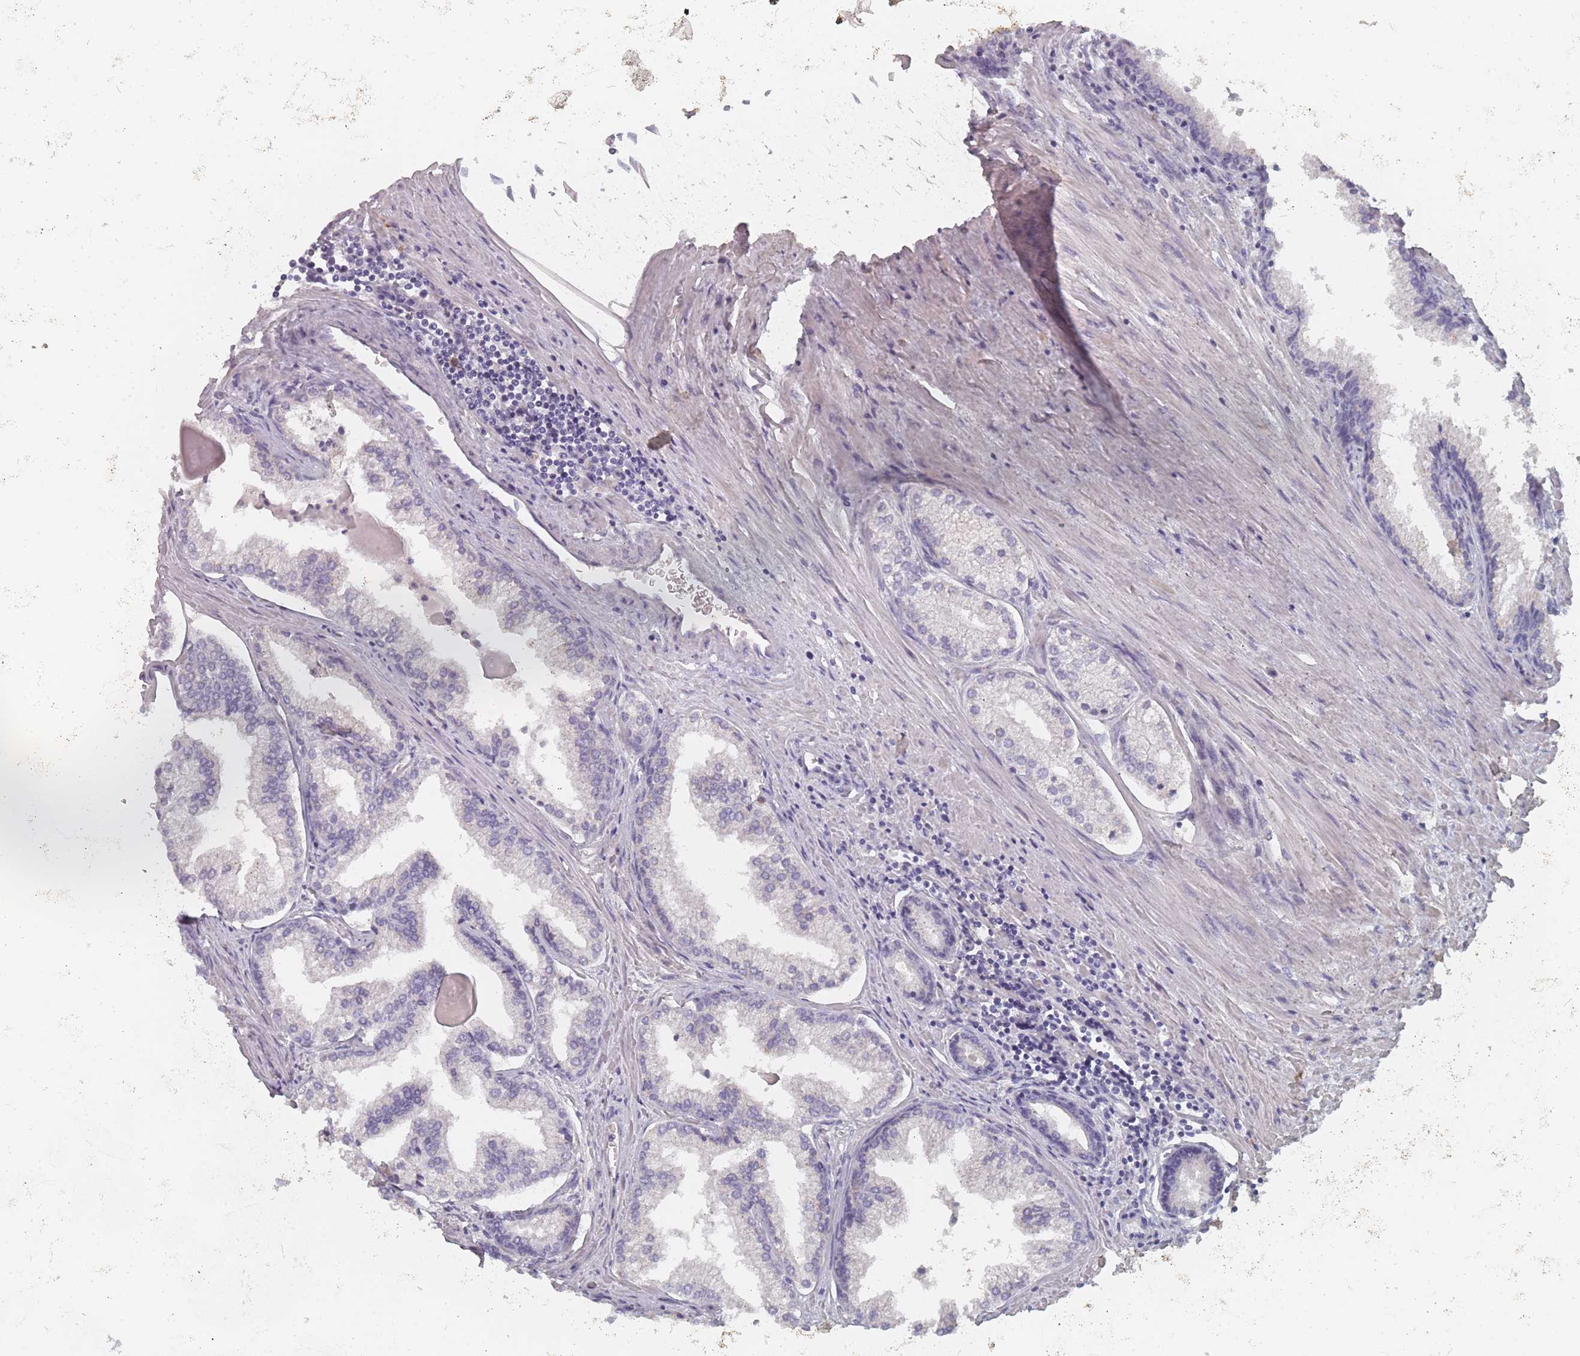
{"staining": {"intensity": "negative", "quantity": "none", "location": "none"}, "tissue": "prostate cancer", "cell_type": "Tumor cells", "image_type": "cancer", "snomed": [{"axis": "morphology", "description": "Adenocarcinoma, High grade"}, {"axis": "topography", "description": "Prostate"}], "caption": "Immunohistochemistry (IHC) of human prostate high-grade adenocarcinoma demonstrates no staining in tumor cells.", "gene": "SLC35E4", "patient": {"sex": "male", "age": 68}}